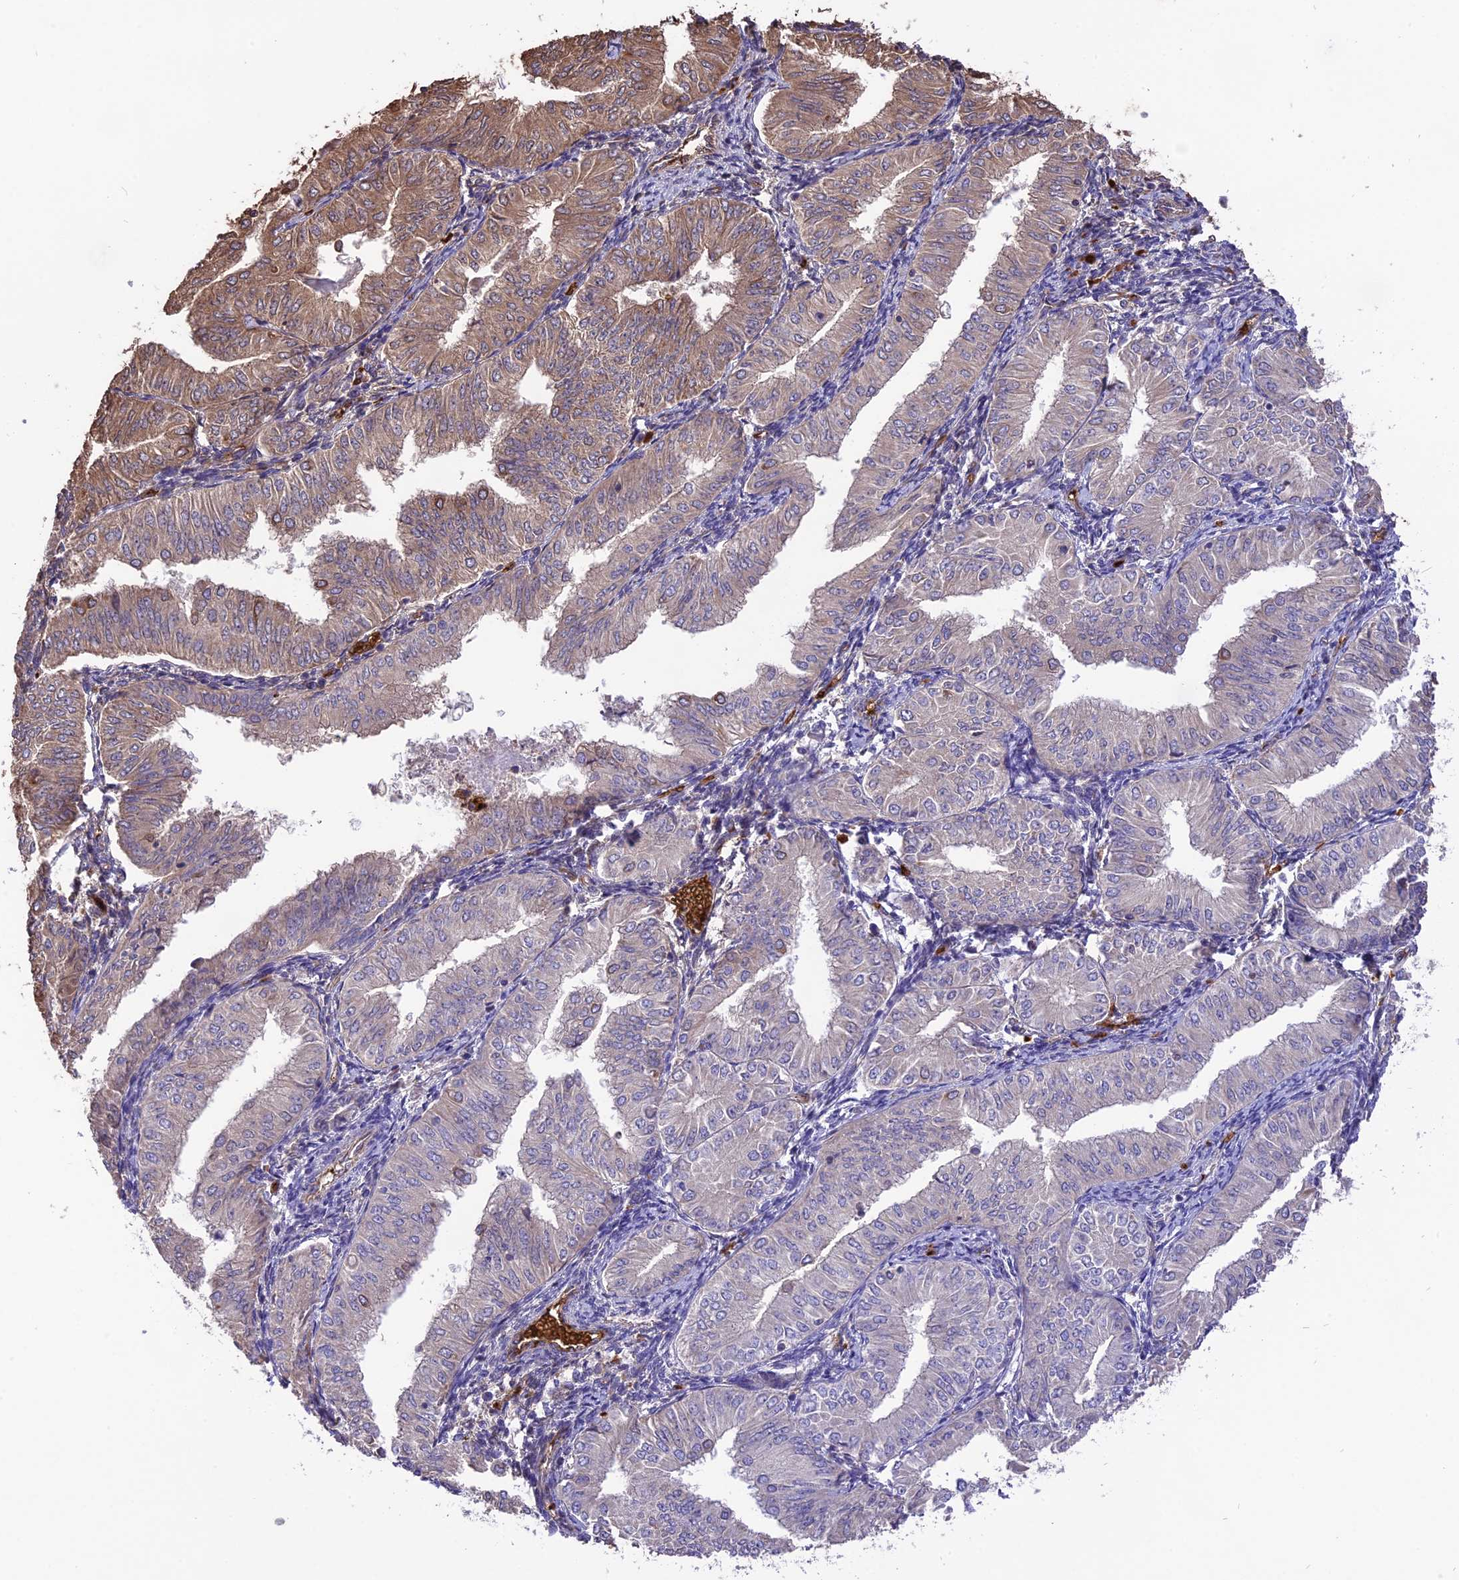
{"staining": {"intensity": "moderate", "quantity": "<25%", "location": "cytoplasmic/membranous"}, "tissue": "endometrial cancer", "cell_type": "Tumor cells", "image_type": "cancer", "snomed": [{"axis": "morphology", "description": "Normal tissue, NOS"}, {"axis": "morphology", "description": "Adenocarcinoma, NOS"}, {"axis": "topography", "description": "Endometrium"}], "caption": "The photomicrograph displays a brown stain indicating the presence of a protein in the cytoplasmic/membranous of tumor cells in endometrial cancer. Immunohistochemistry stains the protein of interest in brown and the nuclei are stained blue.", "gene": "TTC4", "patient": {"sex": "female", "age": 53}}